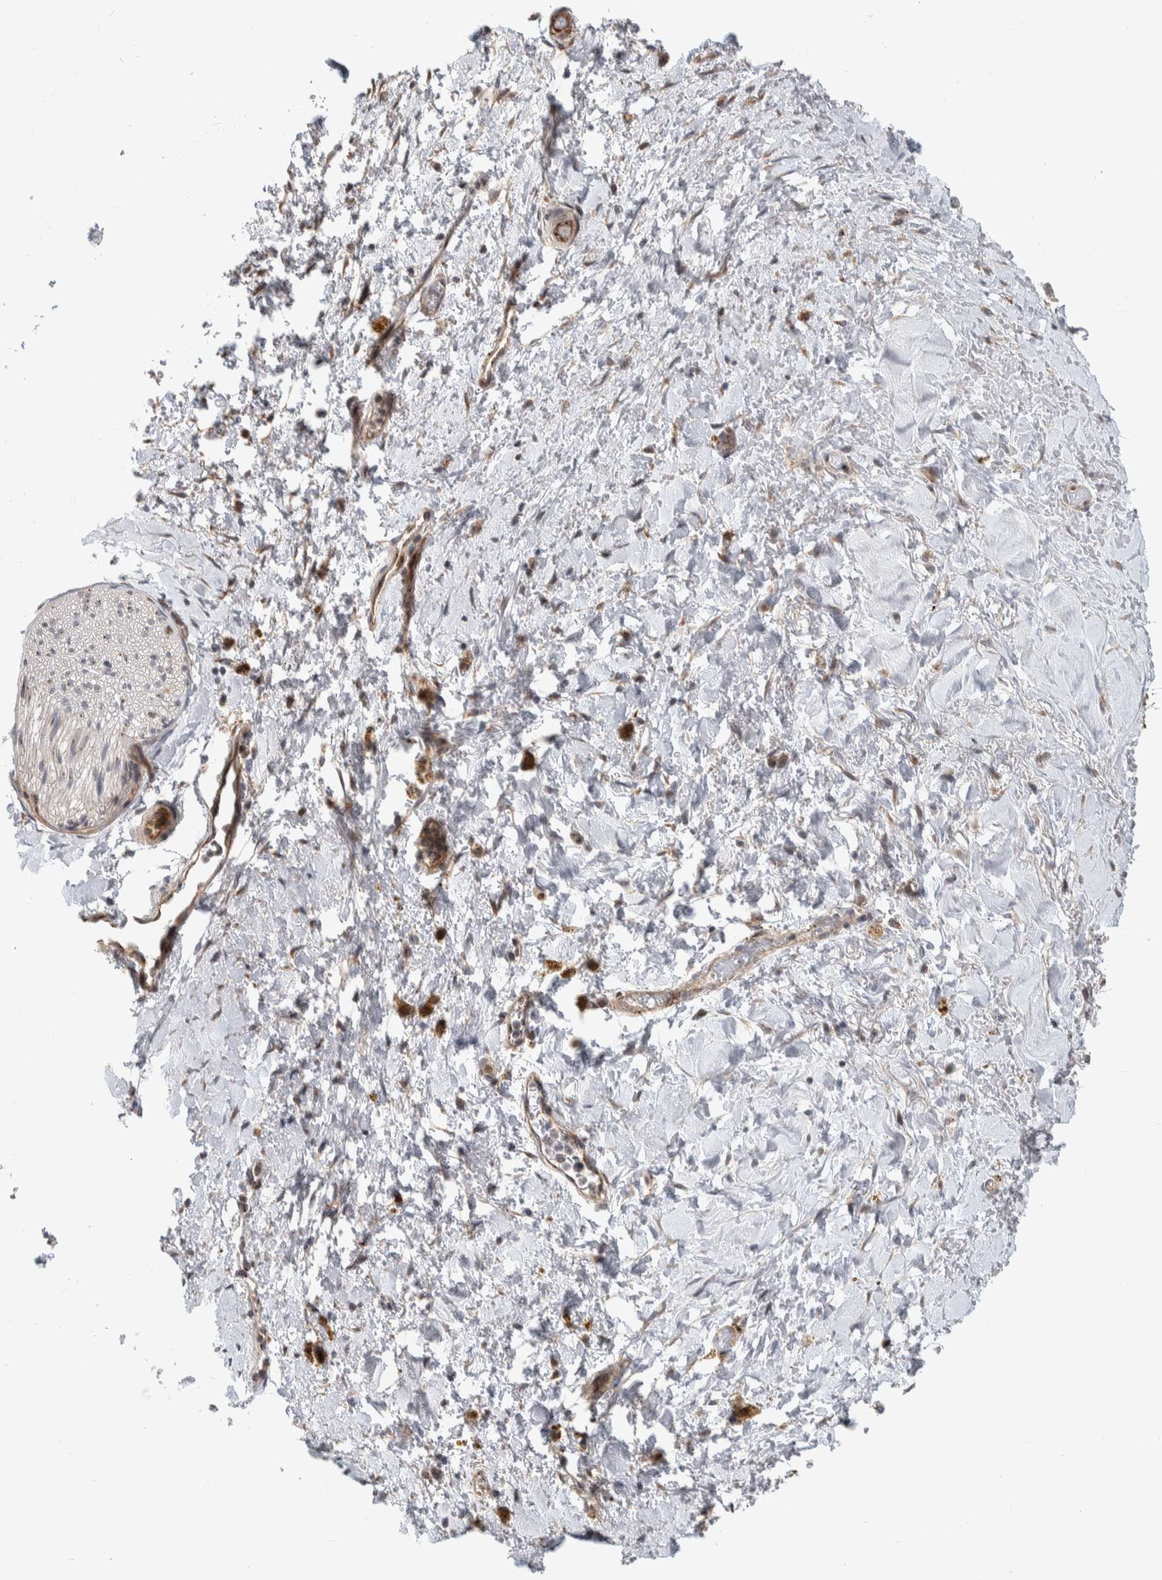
{"staining": {"intensity": "moderate", "quantity": ">75%", "location": "cytoplasmic/membranous"}, "tissue": "adipose tissue", "cell_type": "Adipocytes", "image_type": "normal", "snomed": [{"axis": "morphology", "description": "Normal tissue, NOS"}, {"axis": "topography", "description": "Kidney"}, {"axis": "topography", "description": "Peripheral nerve tissue"}], "caption": "The image exhibits immunohistochemical staining of unremarkable adipose tissue. There is moderate cytoplasmic/membranous positivity is present in approximately >75% of adipocytes.", "gene": "MSL1", "patient": {"sex": "male", "age": 7}}